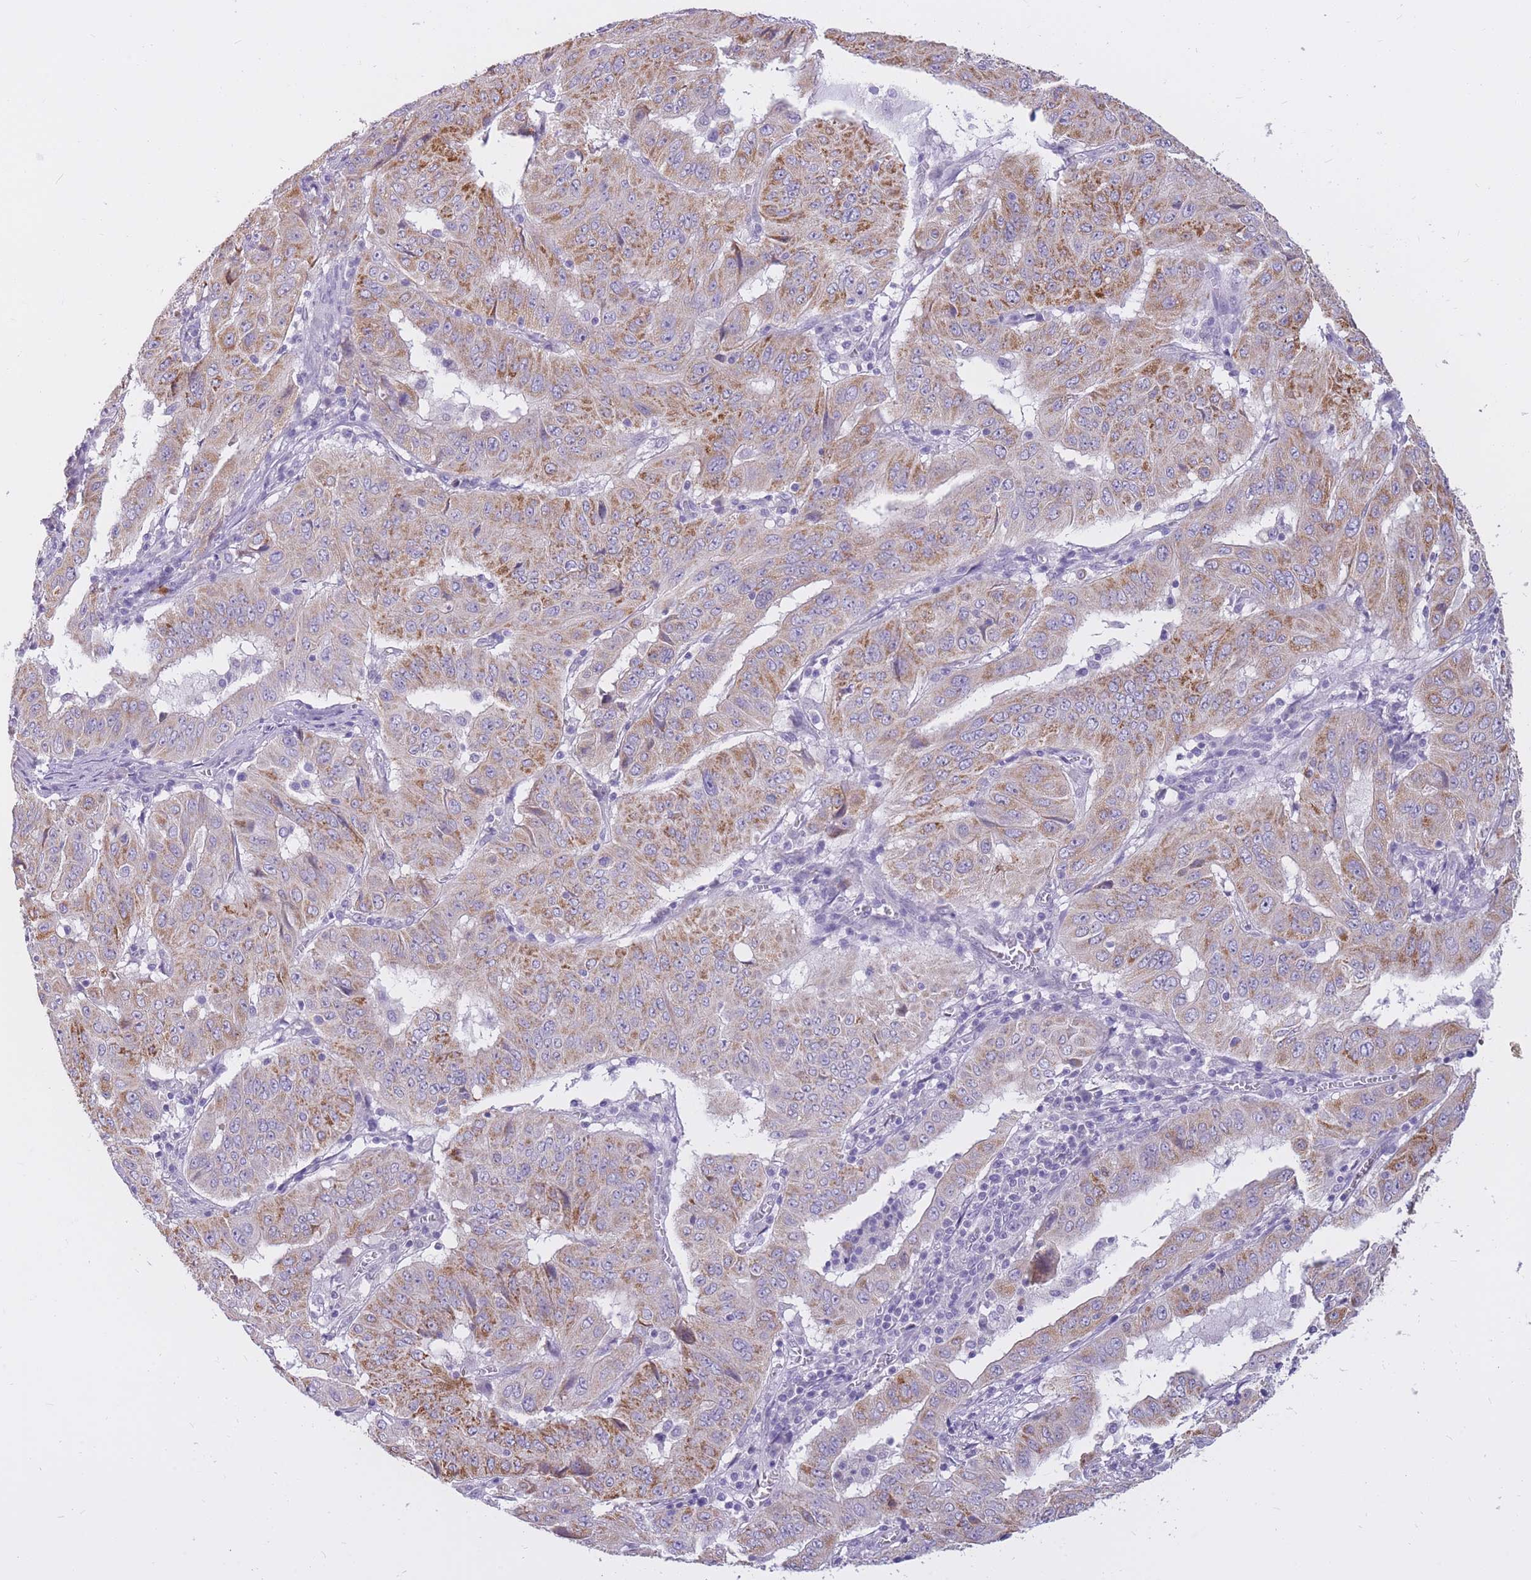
{"staining": {"intensity": "moderate", "quantity": "25%-75%", "location": "cytoplasmic/membranous"}, "tissue": "pancreatic cancer", "cell_type": "Tumor cells", "image_type": "cancer", "snomed": [{"axis": "morphology", "description": "Adenocarcinoma, NOS"}, {"axis": "topography", "description": "Pancreas"}], "caption": "Pancreatic cancer (adenocarcinoma) tissue demonstrates moderate cytoplasmic/membranous positivity in about 25%-75% of tumor cells", "gene": "RNF170", "patient": {"sex": "male", "age": 63}}